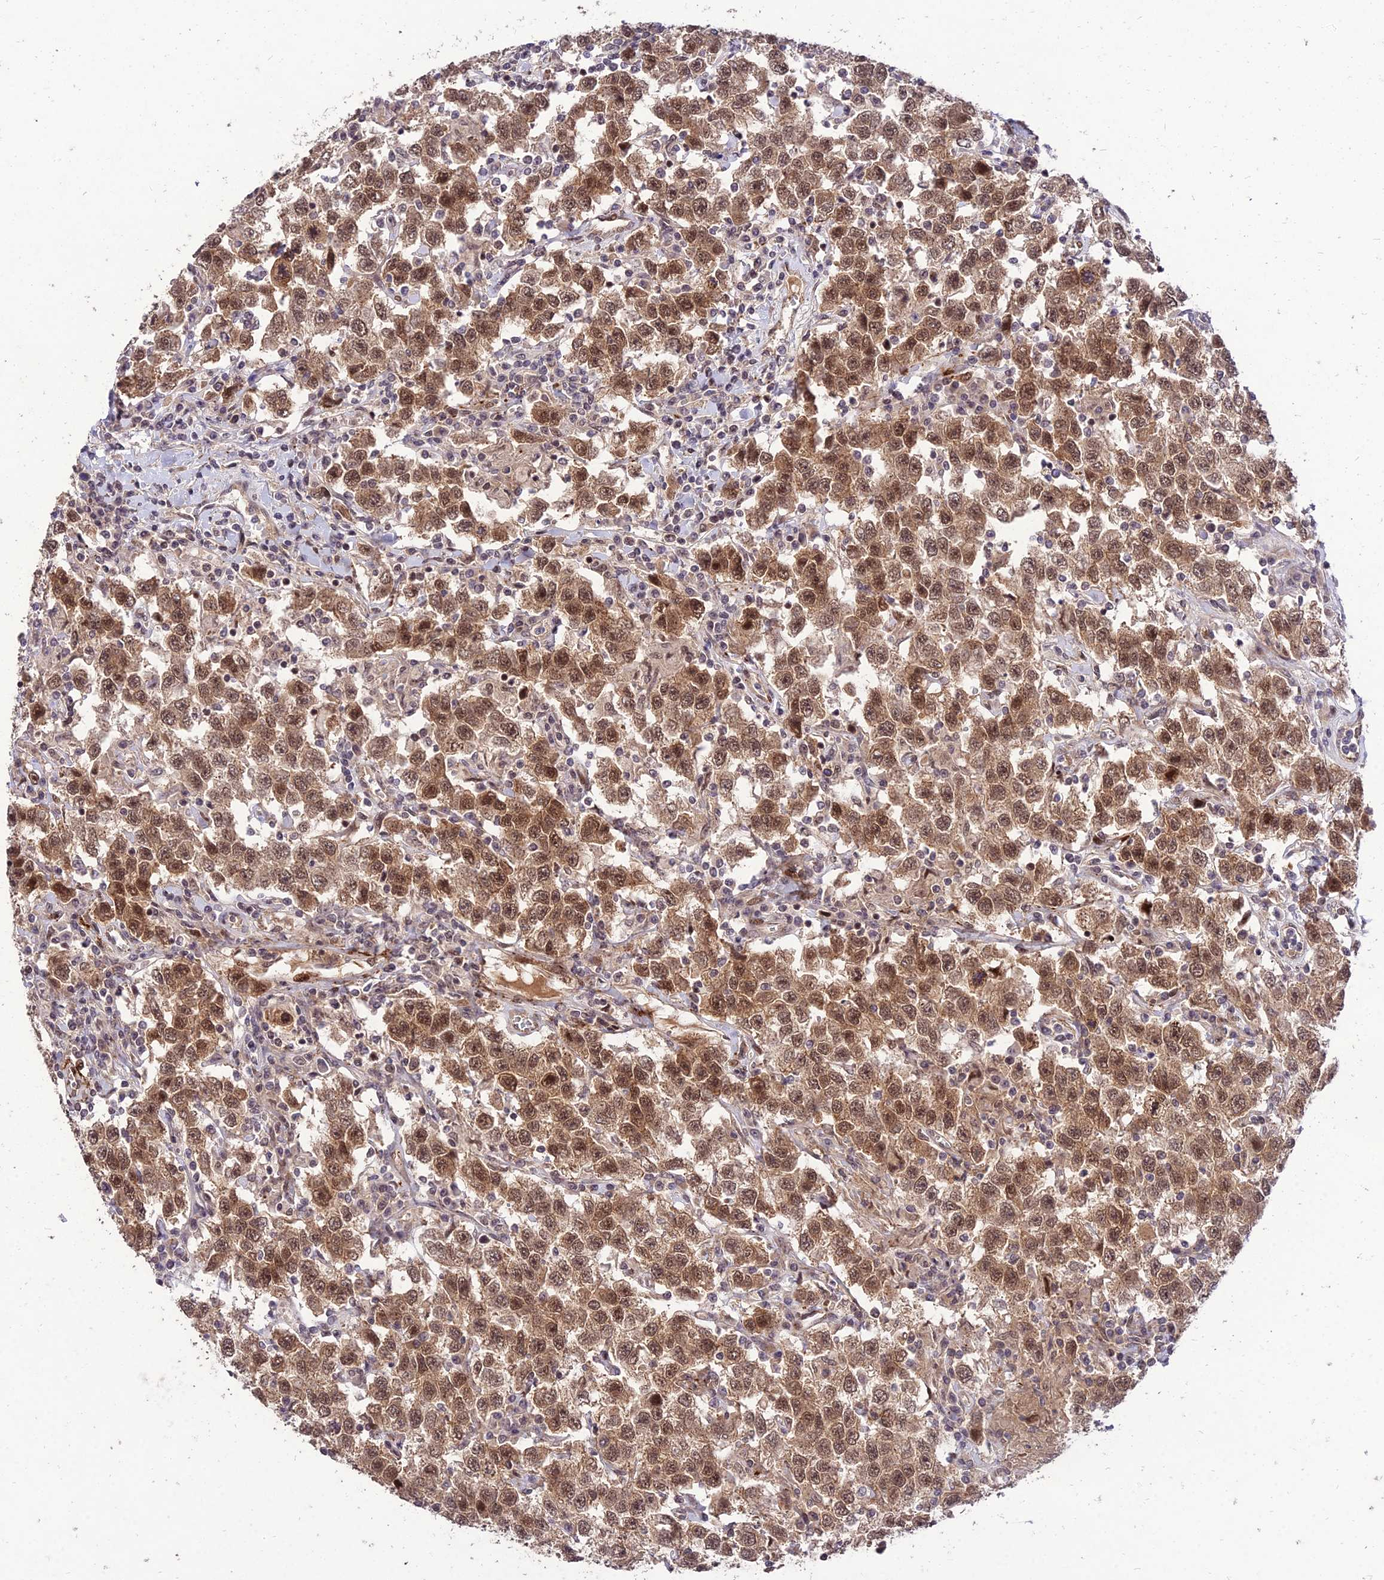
{"staining": {"intensity": "moderate", "quantity": ">75%", "location": "cytoplasmic/membranous,nuclear"}, "tissue": "testis cancer", "cell_type": "Tumor cells", "image_type": "cancer", "snomed": [{"axis": "morphology", "description": "Seminoma, NOS"}, {"axis": "topography", "description": "Testis"}], "caption": "Immunohistochemistry (IHC) of human testis seminoma displays medium levels of moderate cytoplasmic/membranous and nuclear positivity in about >75% of tumor cells. (DAB (3,3'-diaminobenzidine) IHC with brightfield microscopy, high magnification).", "gene": "ZNF85", "patient": {"sex": "male", "age": 41}}